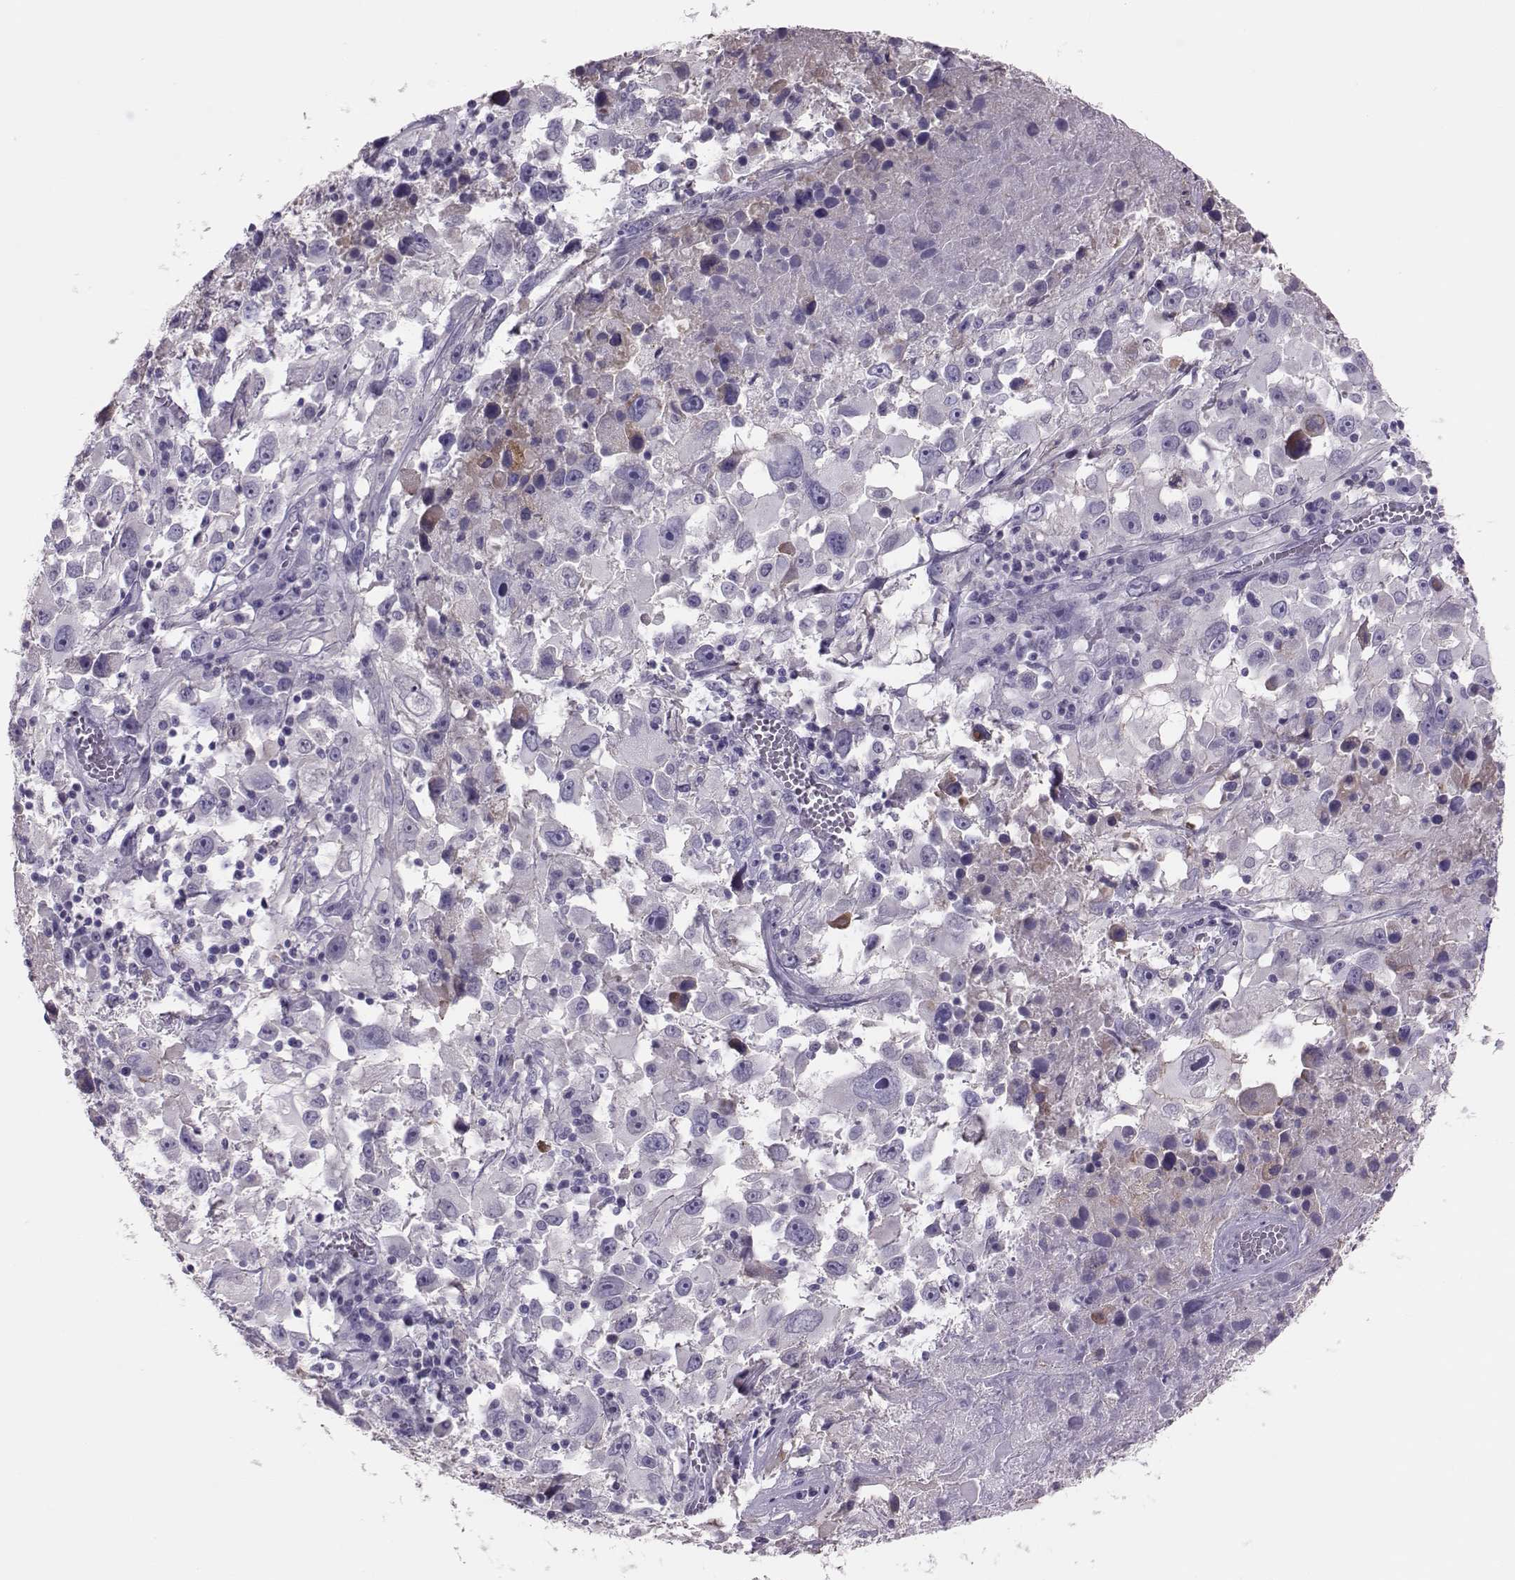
{"staining": {"intensity": "negative", "quantity": "none", "location": "none"}, "tissue": "melanoma", "cell_type": "Tumor cells", "image_type": "cancer", "snomed": [{"axis": "morphology", "description": "Malignant melanoma, Metastatic site"}, {"axis": "topography", "description": "Soft tissue"}], "caption": "The immunohistochemistry (IHC) histopathology image has no significant staining in tumor cells of melanoma tissue.", "gene": "DNAAF1", "patient": {"sex": "male", "age": 50}}